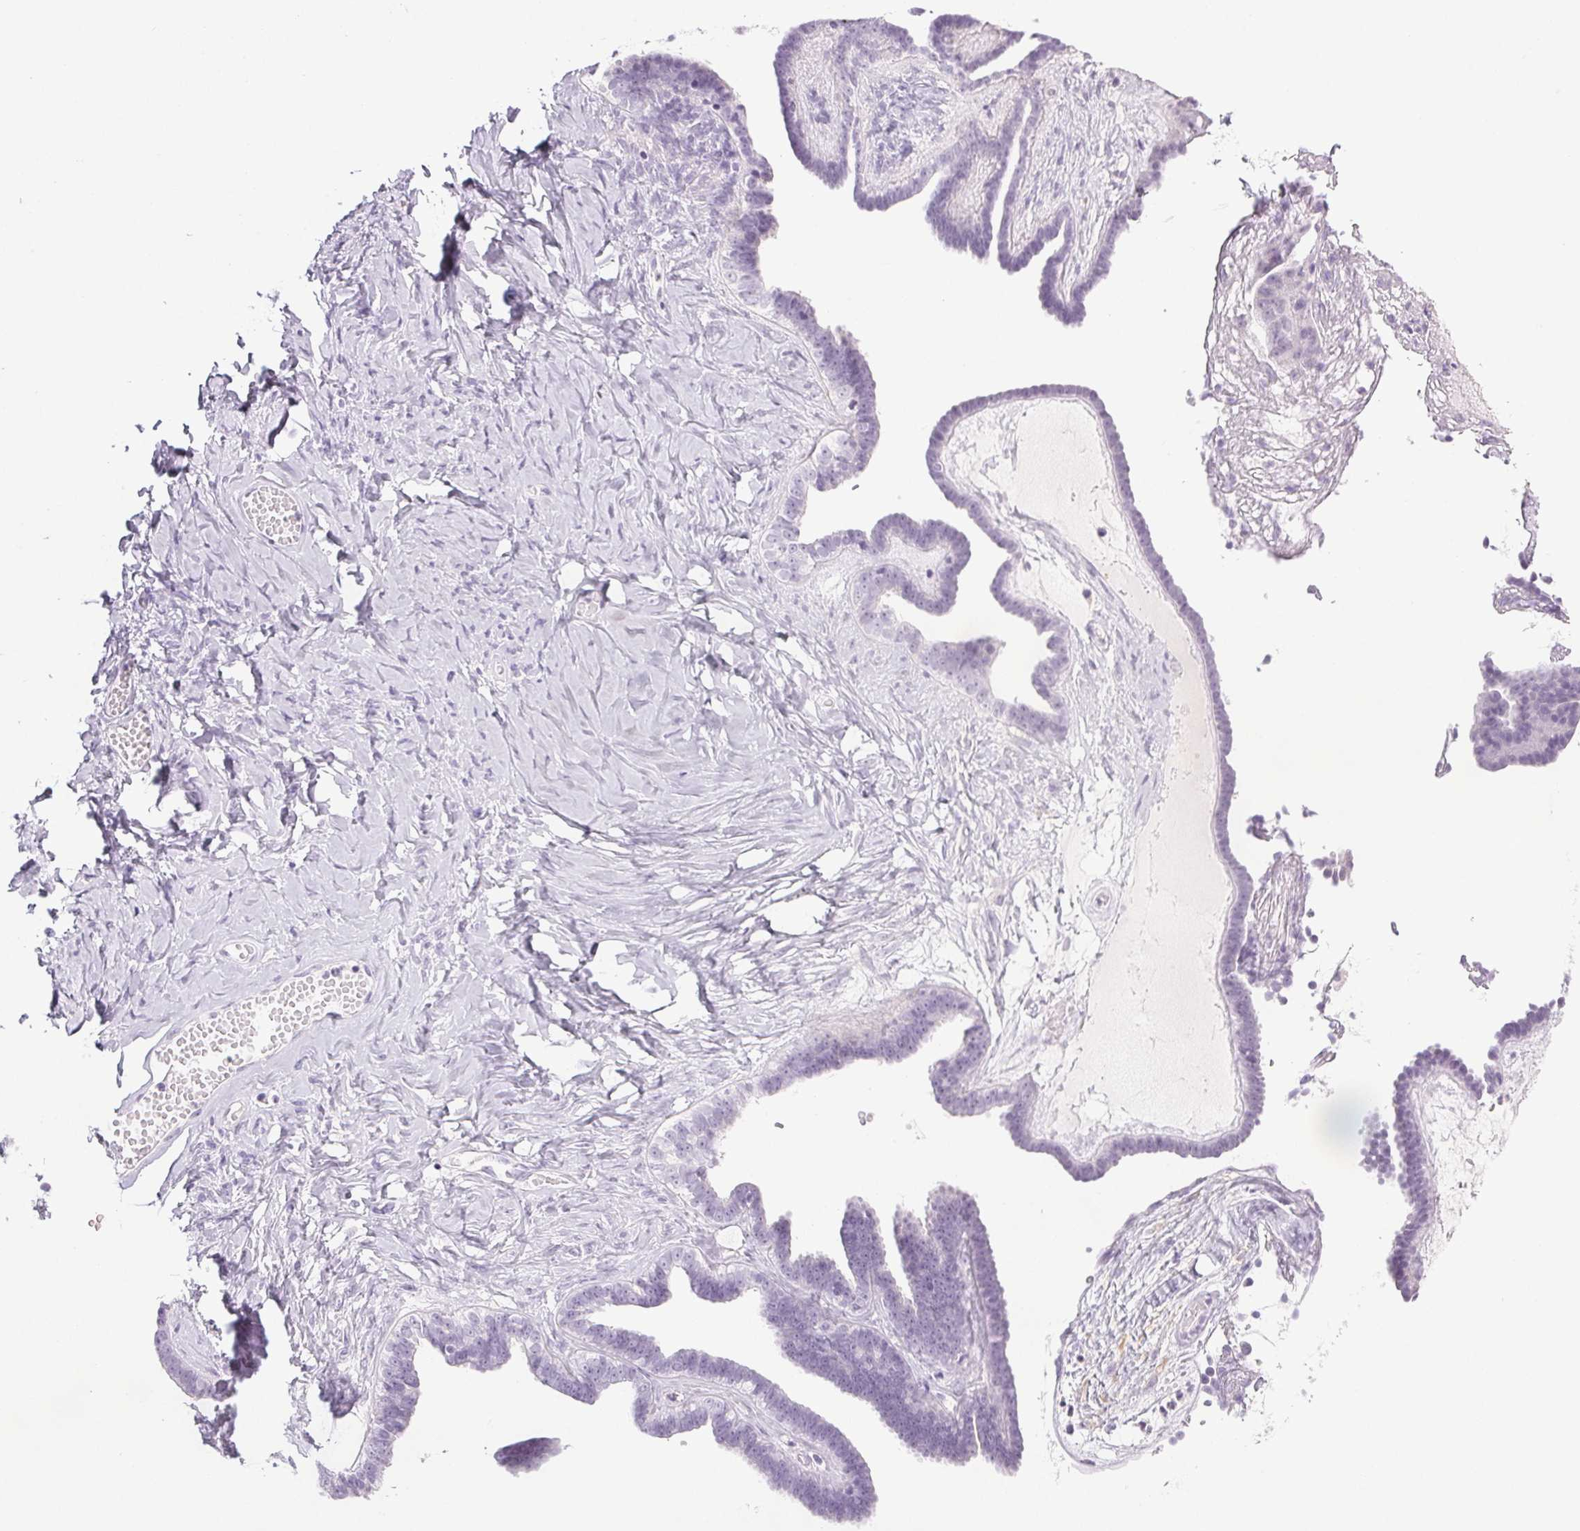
{"staining": {"intensity": "negative", "quantity": "none", "location": "none"}, "tissue": "ovarian cancer", "cell_type": "Tumor cells", "image_type": "cancer", "snomed": [{"axis": "morphology", "description": "Cystadenocarcinoma, serous, NOS"}, {"axis": "topography", "description": "Ovary"}], "caption": "Immunohistochemistry of human serous cystadenocarcinoma (ovarian) displays no positivity in tumor cells.", "gene": "COL7A1", "patient": {"sex": "female", "age": 71}}